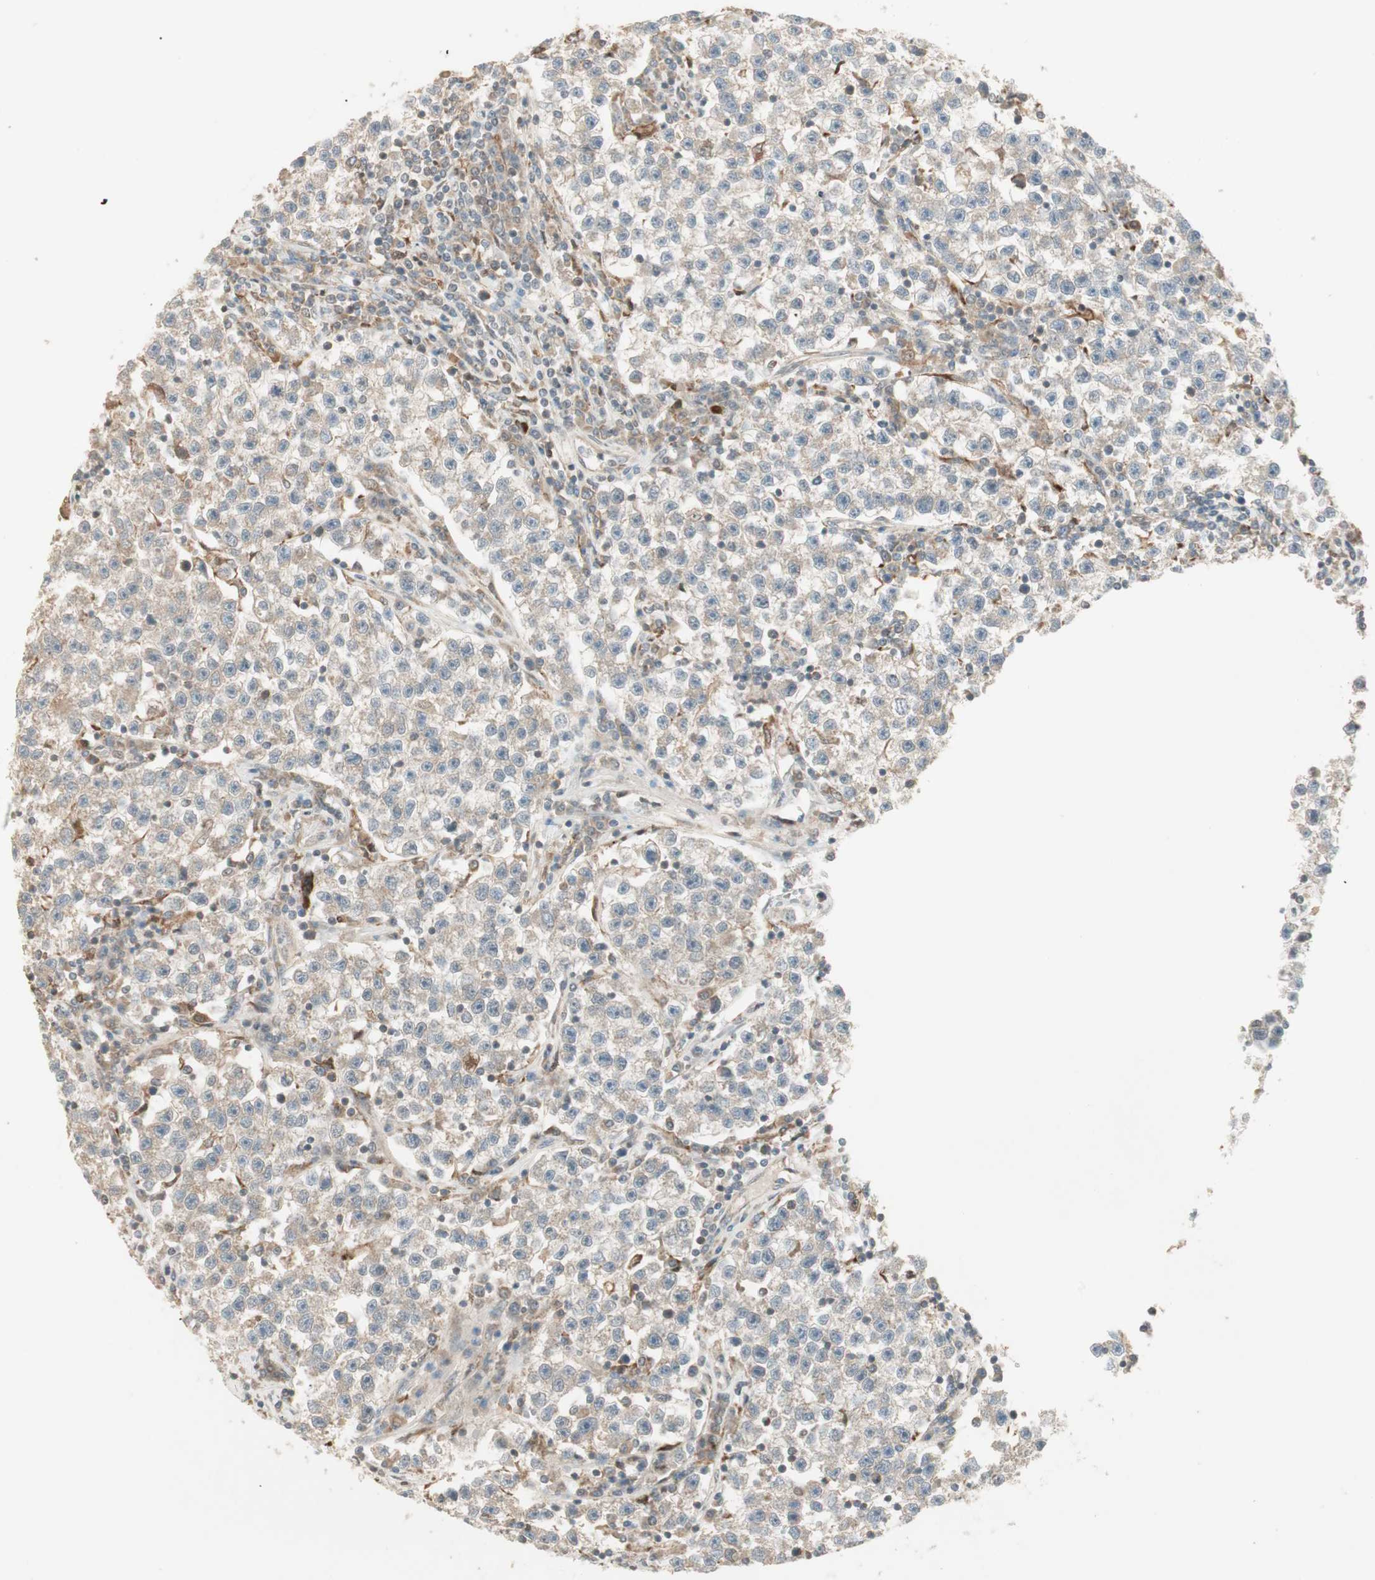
{"staining": {"intensity": "weak", "quantity": ">75%", "location": "cytoplasmic/membranous"}, "tissue": "testis cancer", "cell_type": "Tumor cells", "image_type": "cancer", "snomed": [{"axis": "morphology", "description": "Seminoma, NOS"}, {"axis": "topography", "description": "Testis"}], "caption": "Immunohistochemistry (IHC) histopathology image of testis cancer (seminoma) stained for a protein (brown), which demonstrates low levels of weak cytoplasmic/membranous expression in approximately >75% of tumor cells.", "gene": "SFRP1", "patient": {"sex": "male", "age": 22}}